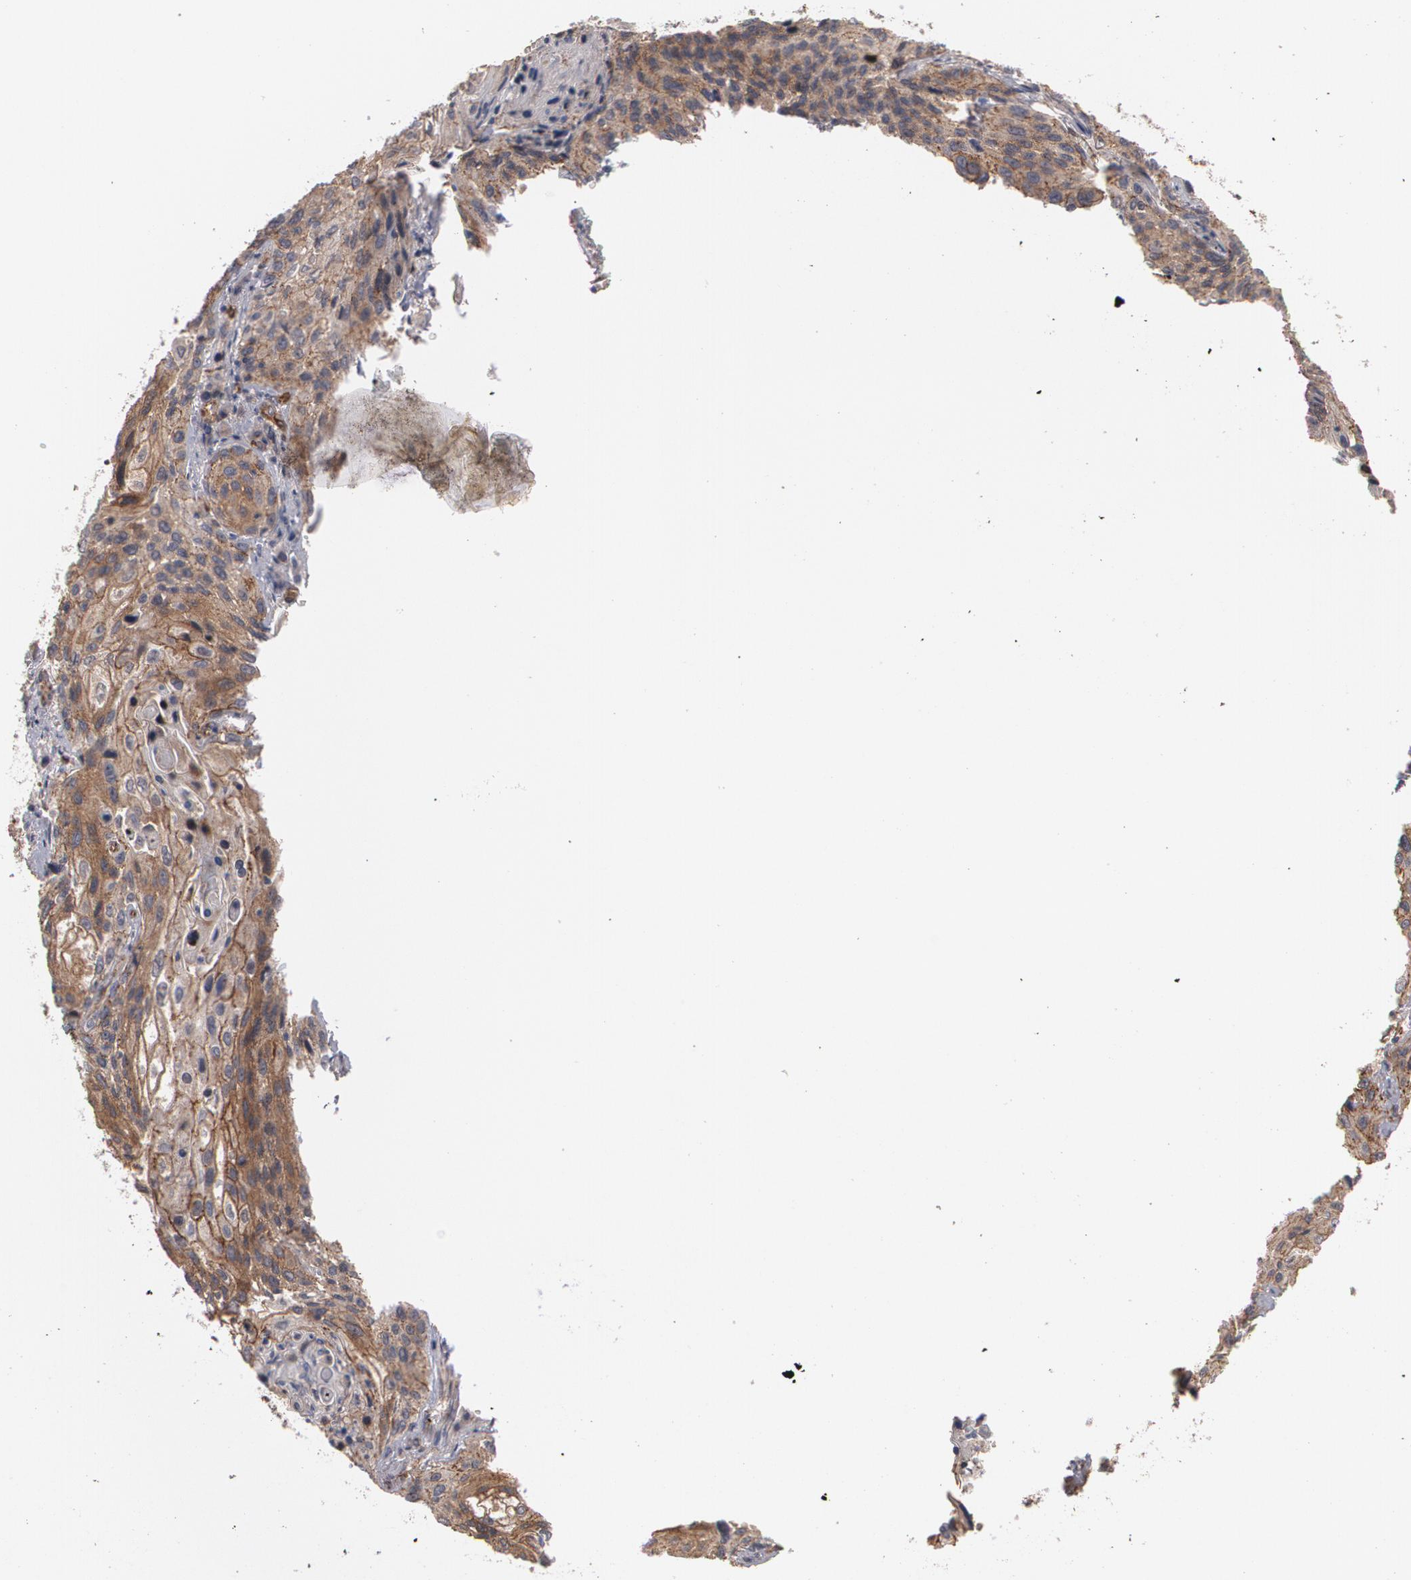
{"staining": {"intensity": "moderate", "quantity": ">75%", "location": "cytoplasmic/membranous"}, "tissue": "cervical cancer", "cell_type": "Tumor cells", "image_type": "cancer", "snomed": [{"axis": "morphology", "description": "Squamous cell carcinoma, NOS"}, {"axis": "topography", "description": "Cervix"}], "caption": "This image shows cervical squamous cell carcinoma stained with immunohistochemistry to label a protein in brown. The cytoplasmic/membranous of tumor cells show moderate positivity for the protein. Nuclei are counter-stained blue.", "gene": "TJP1", "patient": {"sex": "female", "age": 32}}